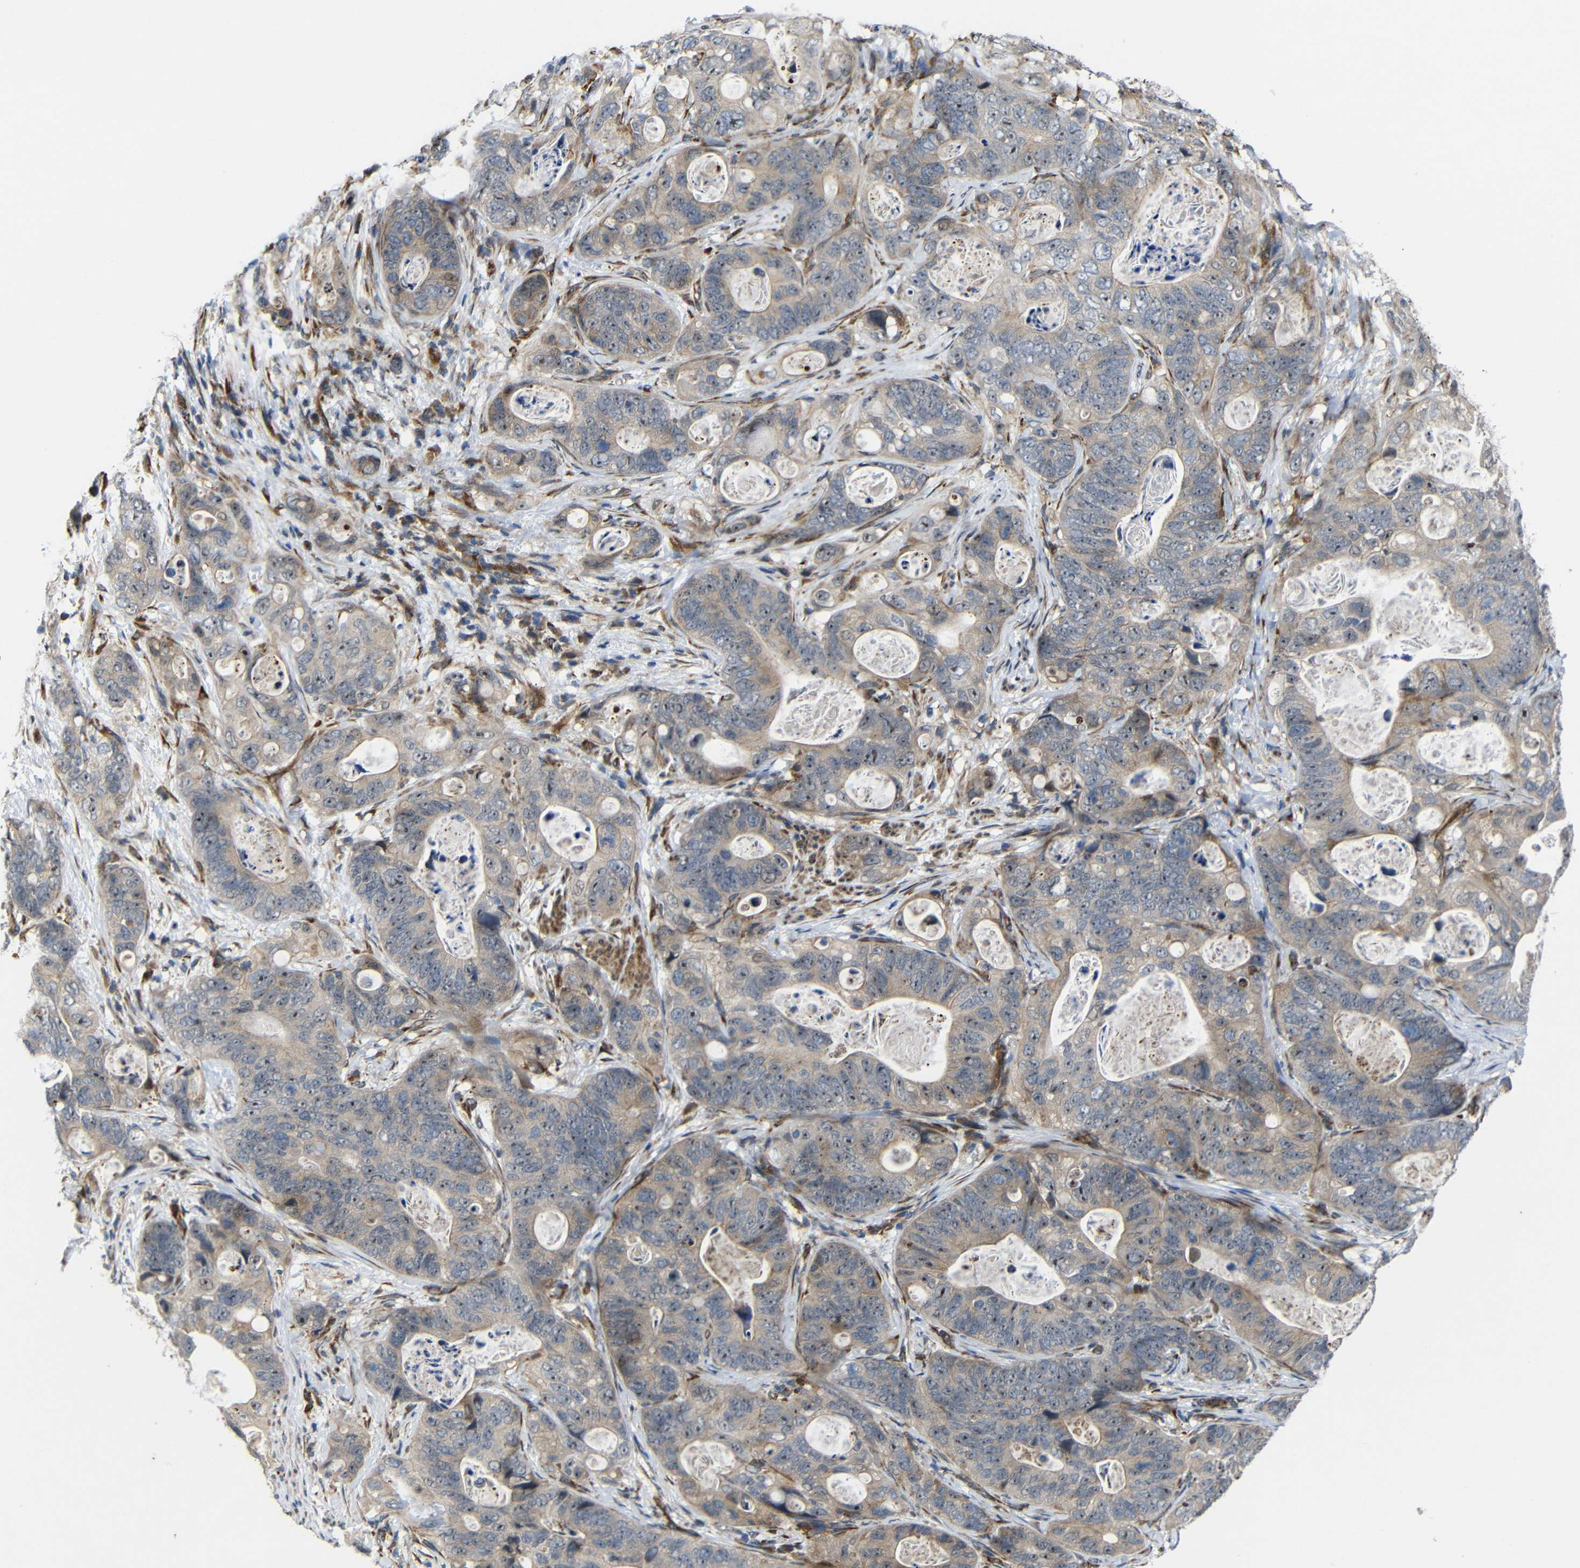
{"staining": {"intensity": "weak", "quantity": ">75%", "location": "cytoplasmic/membranous"}, "tissue": "stomach cancer", "cell_type": "Tumor cells", "image_type": "cancer", "snomed": [{"axis": "morphology", "description": "Adenocarcinoma, NOS"}, {"axis": "topography", "description": "Stomach"}], "caption": "This histopathology image shows IHC staining of stomach cancer, with low weak cytoplasmic/membranous expression in about >75% of tumor cells.", "gene": "P3H2", "patient": {"sex": "female", "age": 89}}